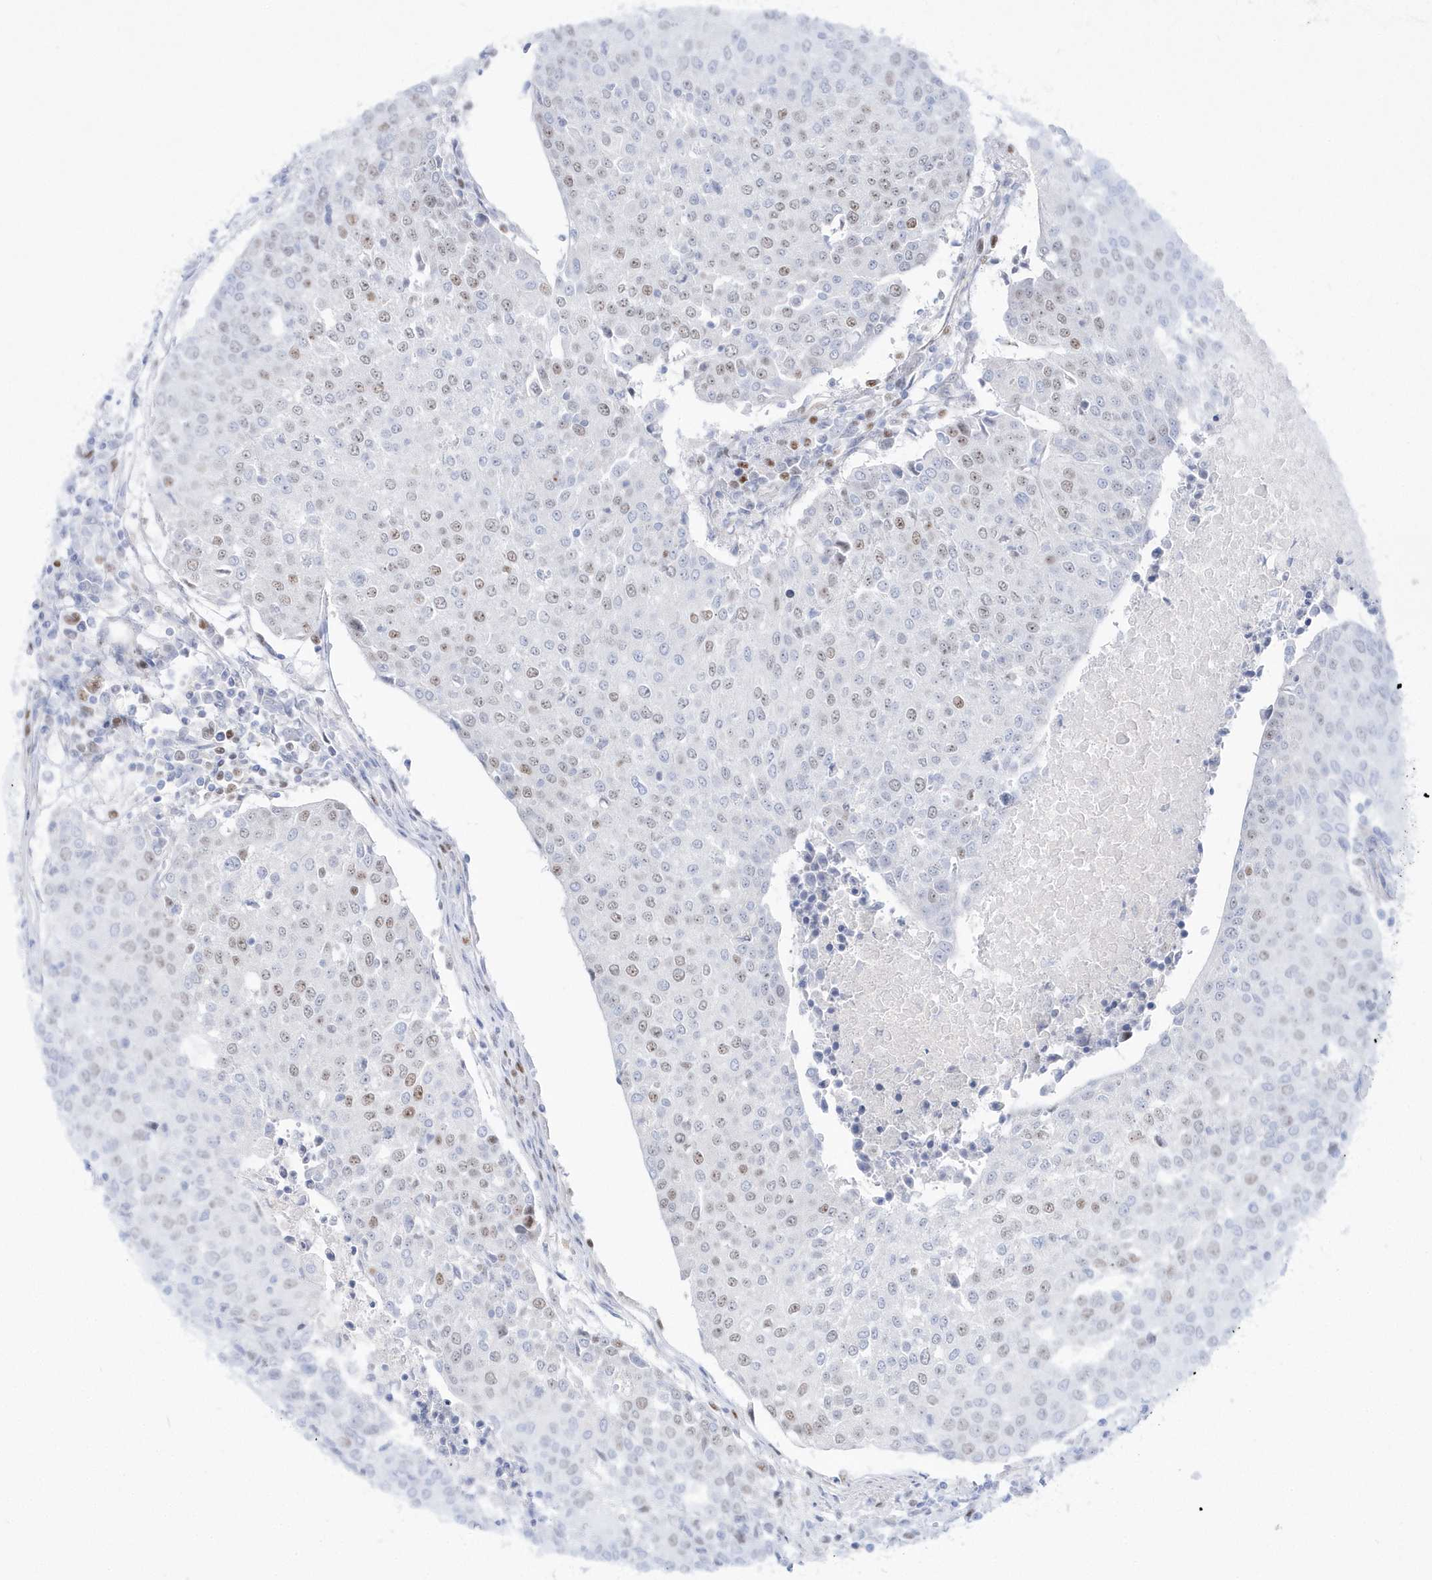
{"staining": {"intensity": "weak", "quantity": "25%-75%", "location": "nuclear"}, "tissue": "urothelial cancer", "cell_type": "Tumor cells", "image_type": "cancer", "snomed": [{"axis": "morphology", "description": "Urothelial carcinoma, High grade"}, {"axis": "topography", "description": "Urinary bladder"}], "caption": "Immunohistochemistry histopathology image of neoplastic tissue: urothelial cancer stained using immunohistochemistry displays low levels of weak protein expression localized specifically in the nuclear of tumor cells, appearing as a nuclear brown color.", "gene": "TMCO6", "patient": {"sex": "female", "age": 85}}